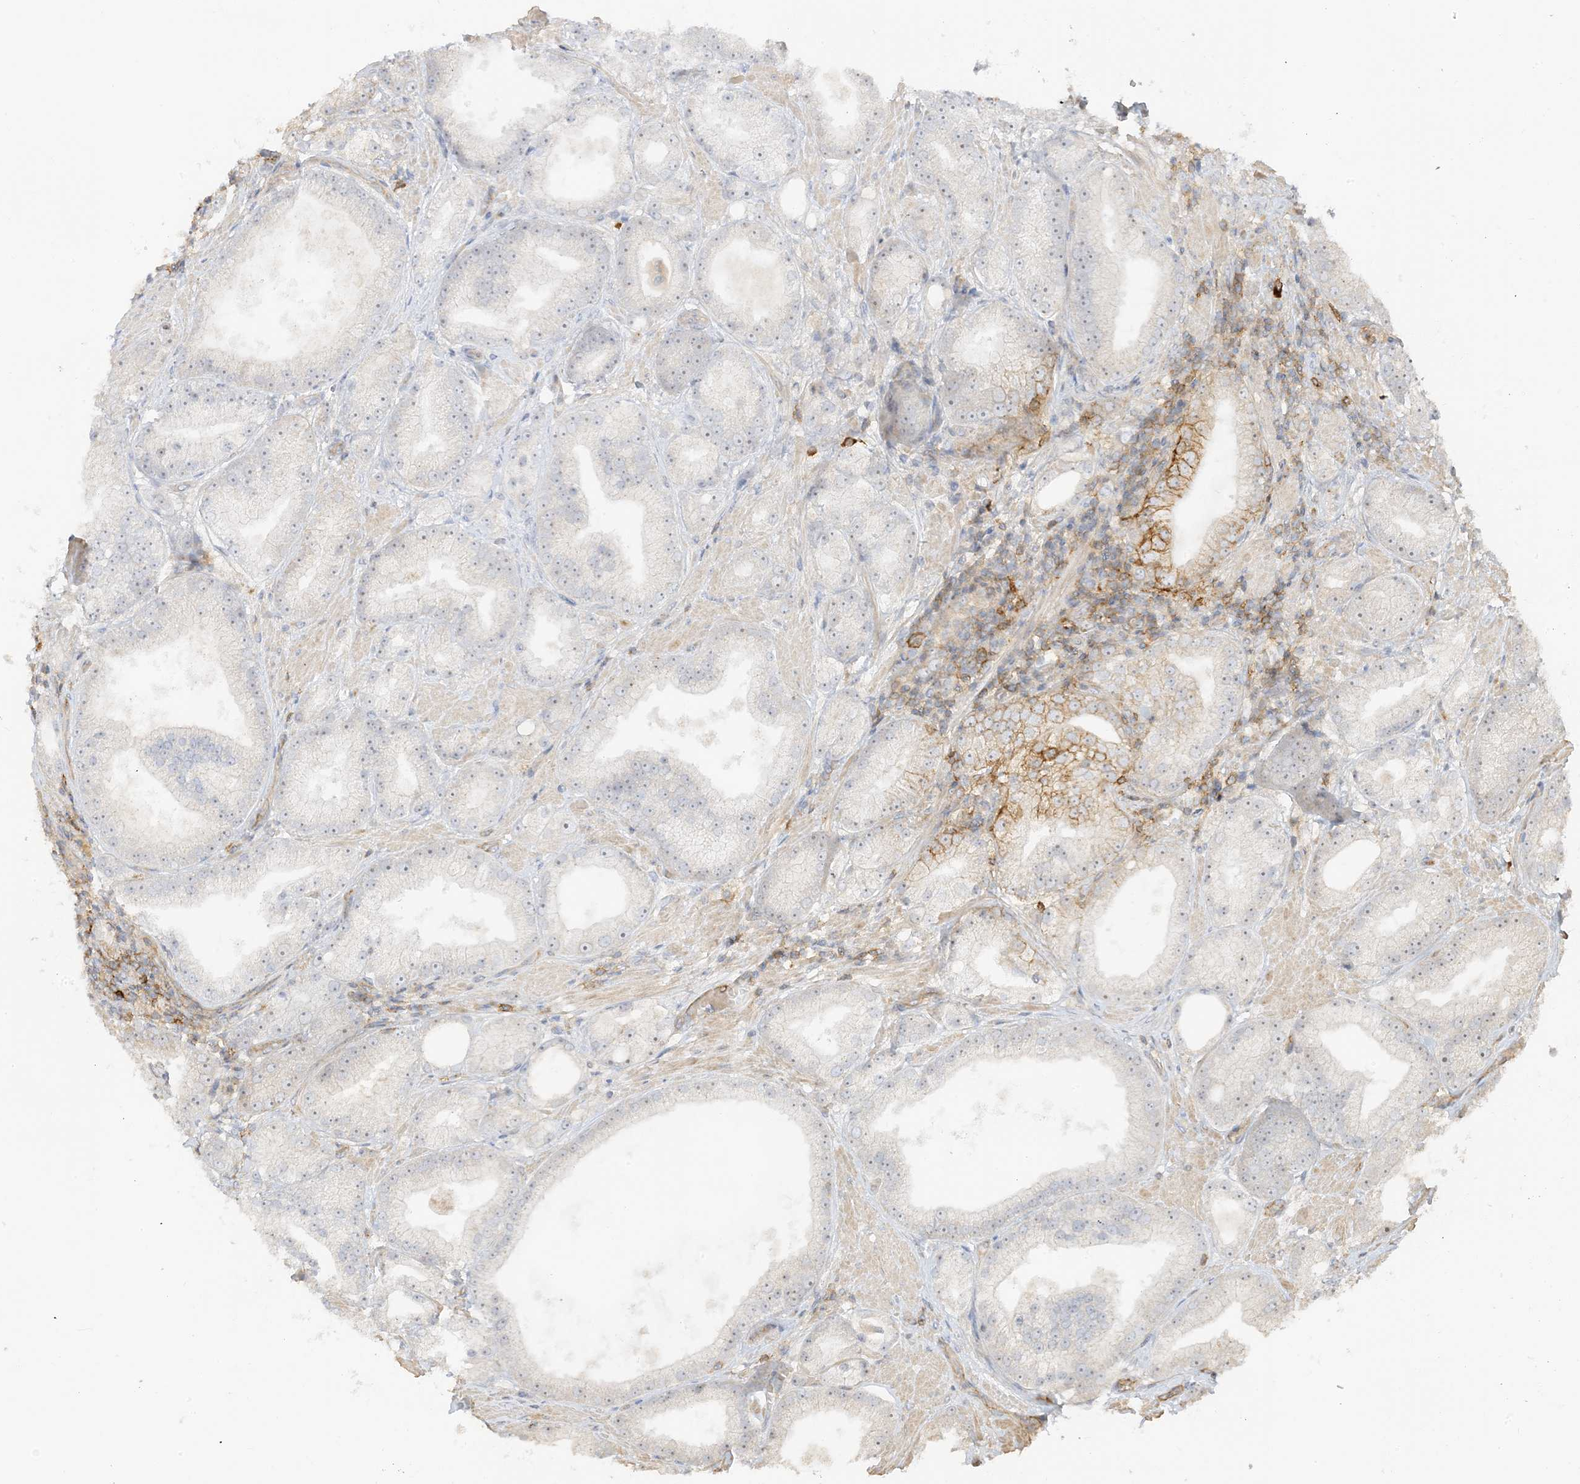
{"staining": {"intensity": "weak", "quantity": "25%-75%", "location": "nuclear"}, "tissue": "prostate cancer", "cell_type": "Tumor cells", "image_type": "cancer", "snomed": [{"axis": "morphology", "description": "Adenocarcinoma, Low grade"}, {"axis": "topography", "description": "Prostate"}], "caption": "Immunohistochemical staining of low-grade adenocarcinoma (prostate) reveals low levels of weak nuclear positivity in approximately 25%-75% of tumor cells.", "gene": "ETAA1", "patient": {"sex": "male", "age": 67}}